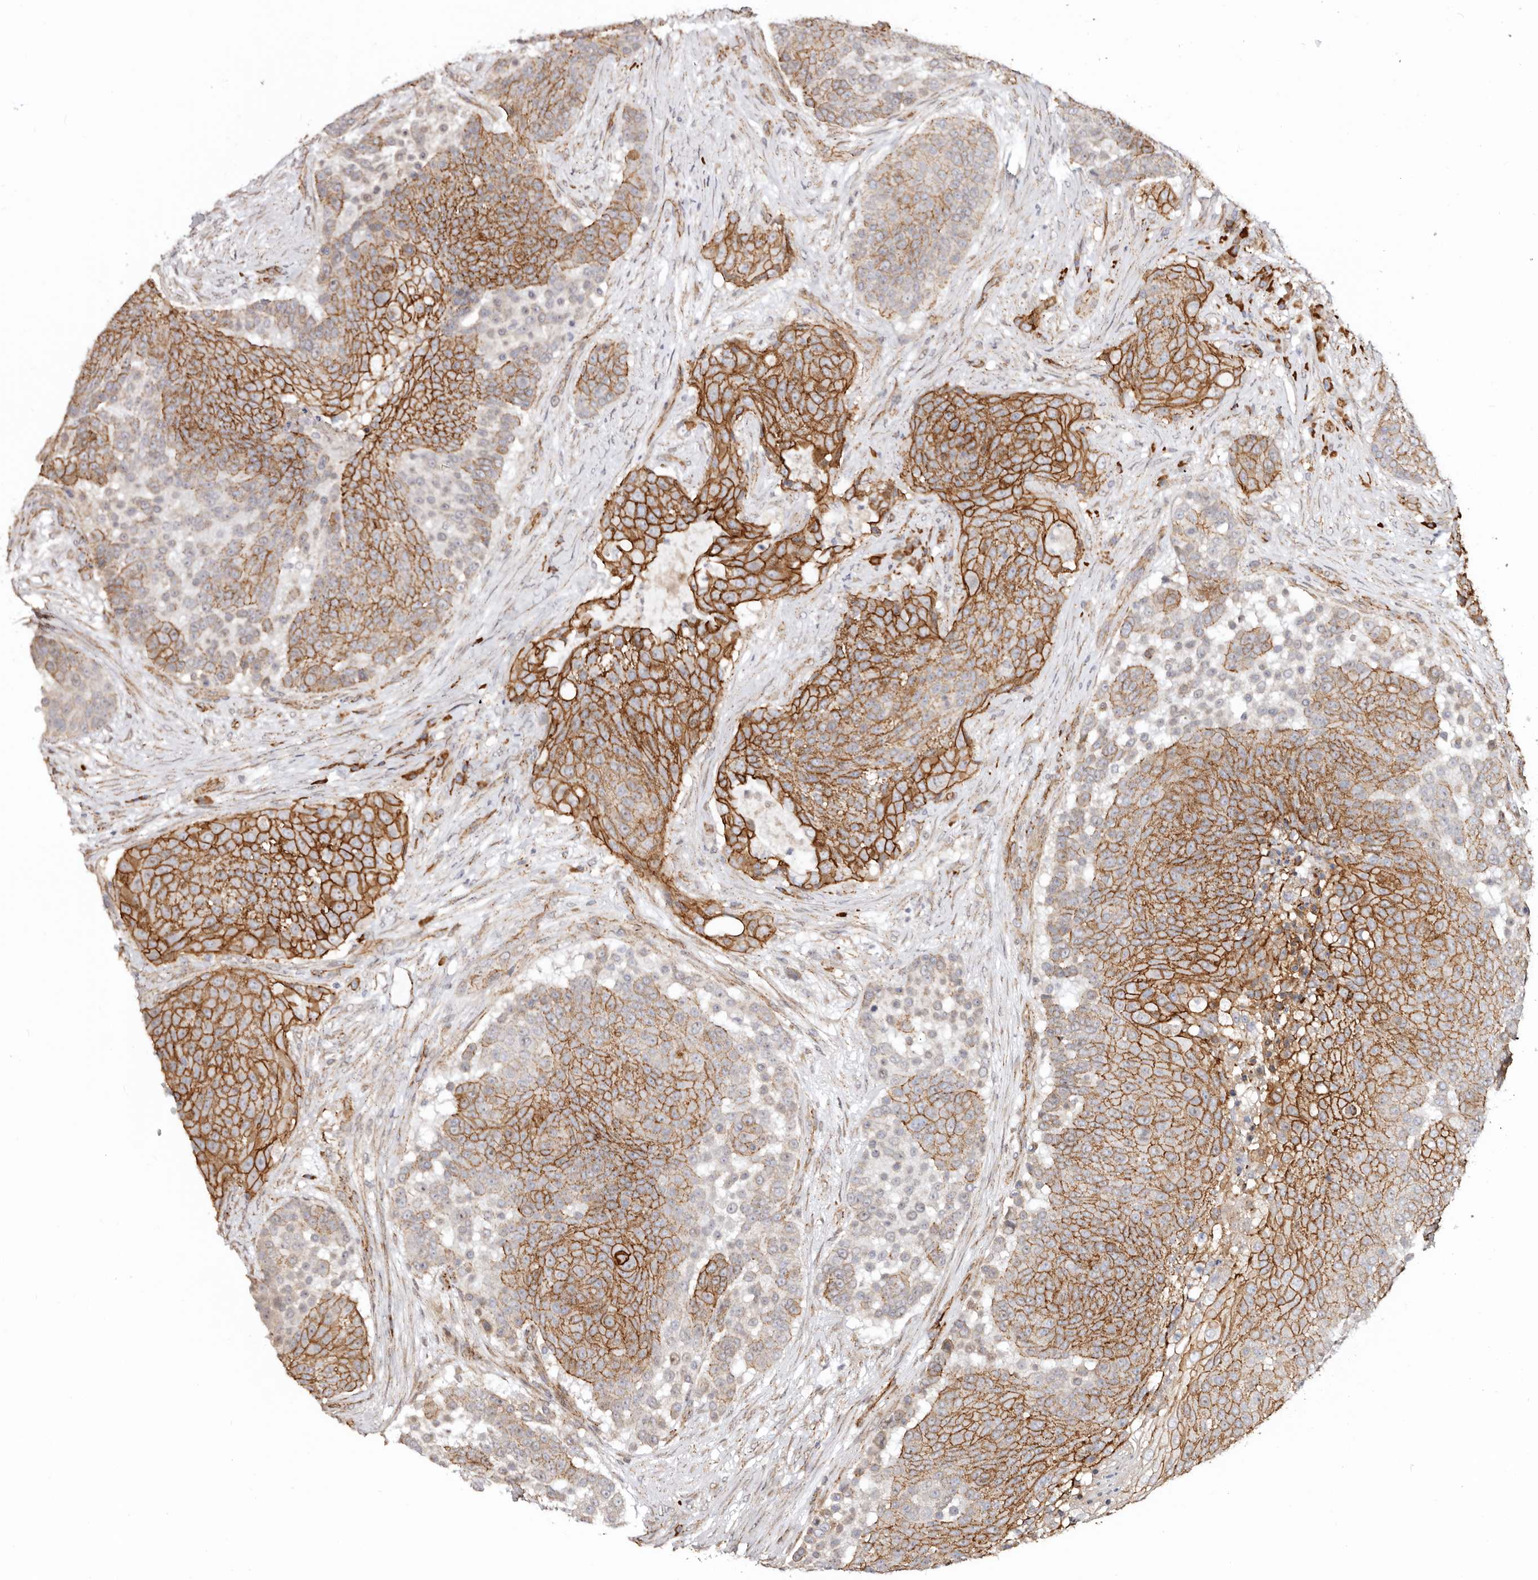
{"staining": {"intensity": "strong", "quantity": ">75%", "location": "cytoplasmic/membranous"}, "tissue": "urothelial cancer", "cell_type": "Tumor cells", "image_type": "cancer", "snomed": [{"axis": "morphology", "description": "Urothelial carcinoma, High grade"}, {"axis": "topography", "description": "Urinary bladder"}], "caption": "High-grade urothelial carcinoma stained with a brown dye displays strong cytoplasmic/membranous positive expression in approximately >75% of tumor cells.", "gene": "CTNNB1", "patient": {"sex": "female", "age": 63}}